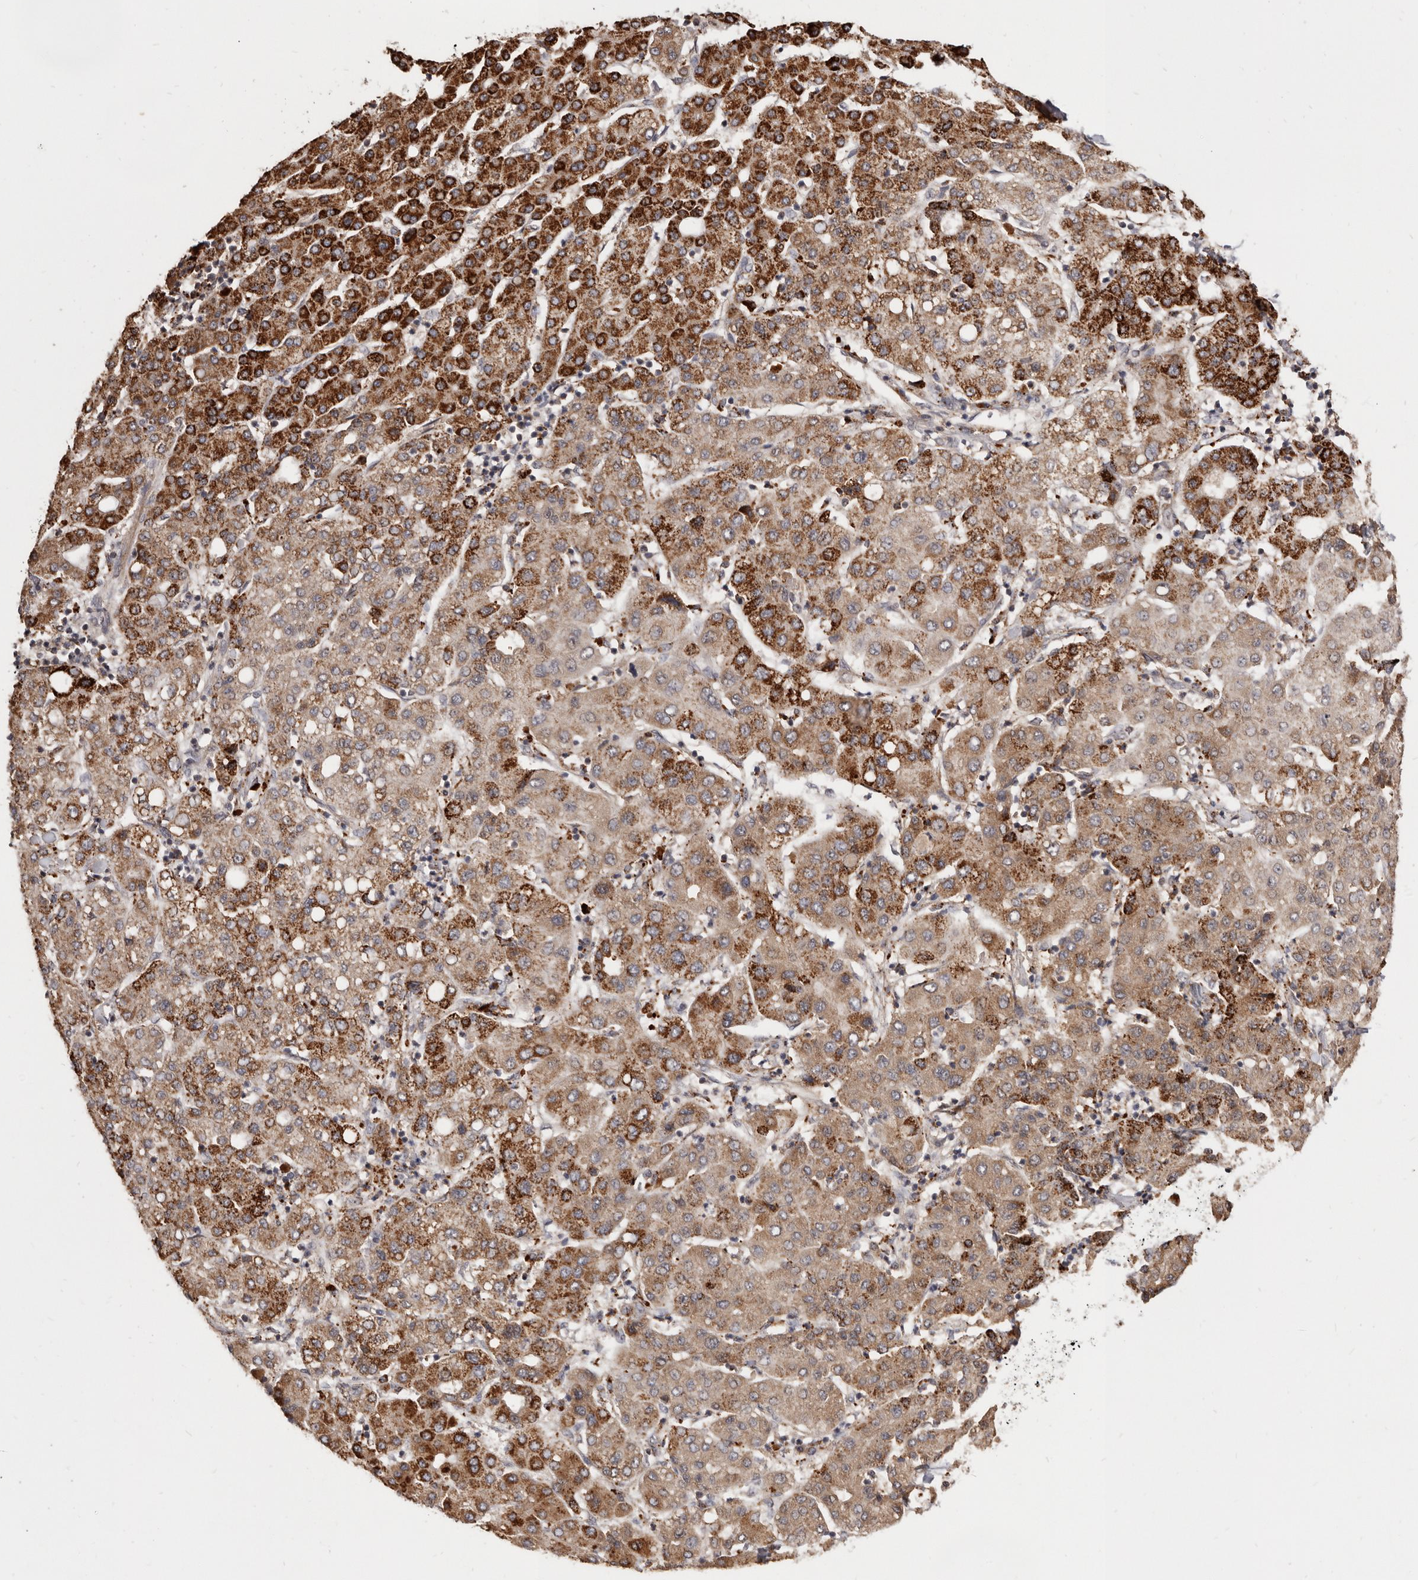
{"staining": {"intensity": "strong", "quantity": ">75%", "location": "cytoplasmic/membranous"}, "tissue": "liver cancer", "cell_type": "Tumor cells", "image_type": "cancer", "snomed": [{"axis": "morphology", "description": "Carcinoma, Hepatocellular, NOS"}, {"axis": "topography", "description": "Liver"}], "caption": "A brown stain highlights strong cytoplasmic/membranous staining of a protein in liver hepatocellular carcinoma tumor cells. (IHC, brightfield microscopy, high magnification).", "gene": "AKAP7", "patient": {"sex": "male", "age": 65}}